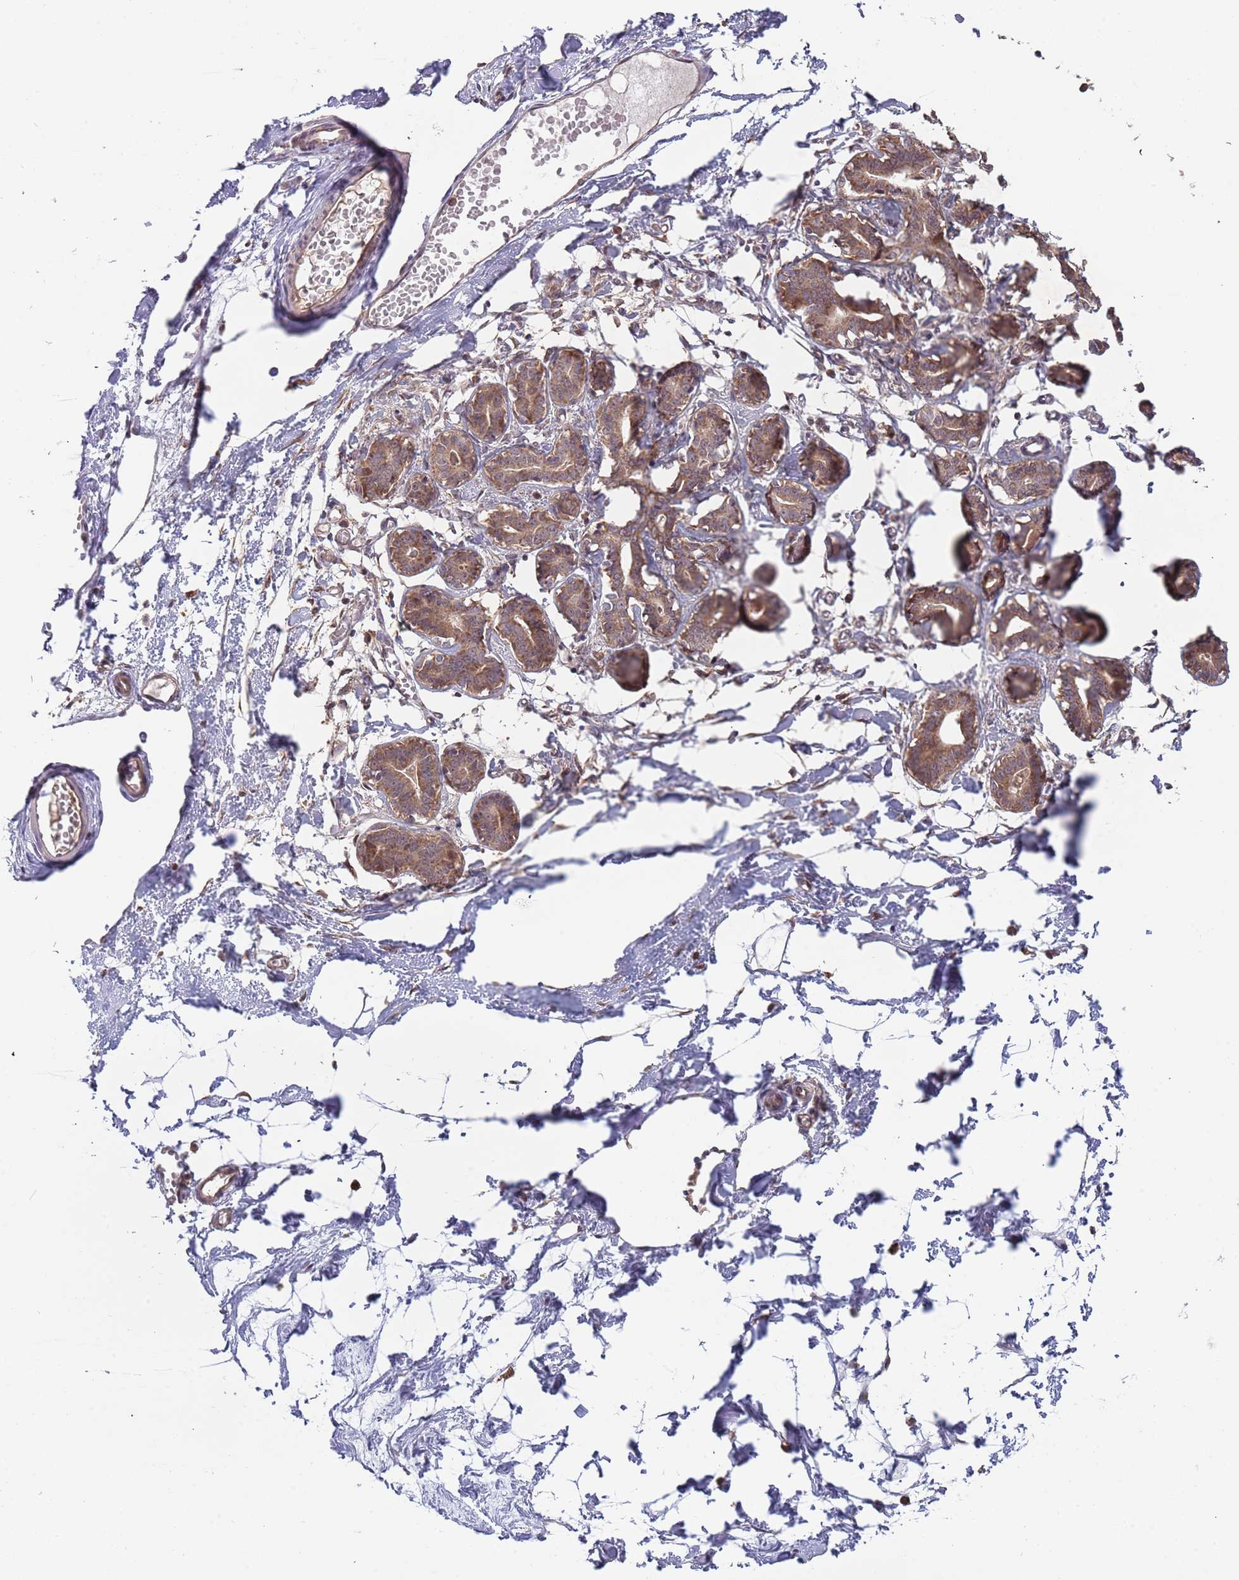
{"staining": {"intensity": "negative", "quantity": "none", "location": "none"}, "tissue": "breast", "cell_type": "Adipocytes", "image_type": "normal", "snomed": [{"axis": "morphology", "description": "Normal tissue, NOS"}, {"axis": "topography", "description": "Breast"}], "caption": "This is a image of immunohistochemistry staining of unremarkable breast, which shows no expression in adipocytes. (Stains: DAB (3,3'-diaminobenzidine) immunohistochemistry (IHC) with hematoxylin counter stain, Microscopy: brightfield microscopy at high magnification).", "gene": "TMEM64", "patient": {"sex": "female", "age": 27}}